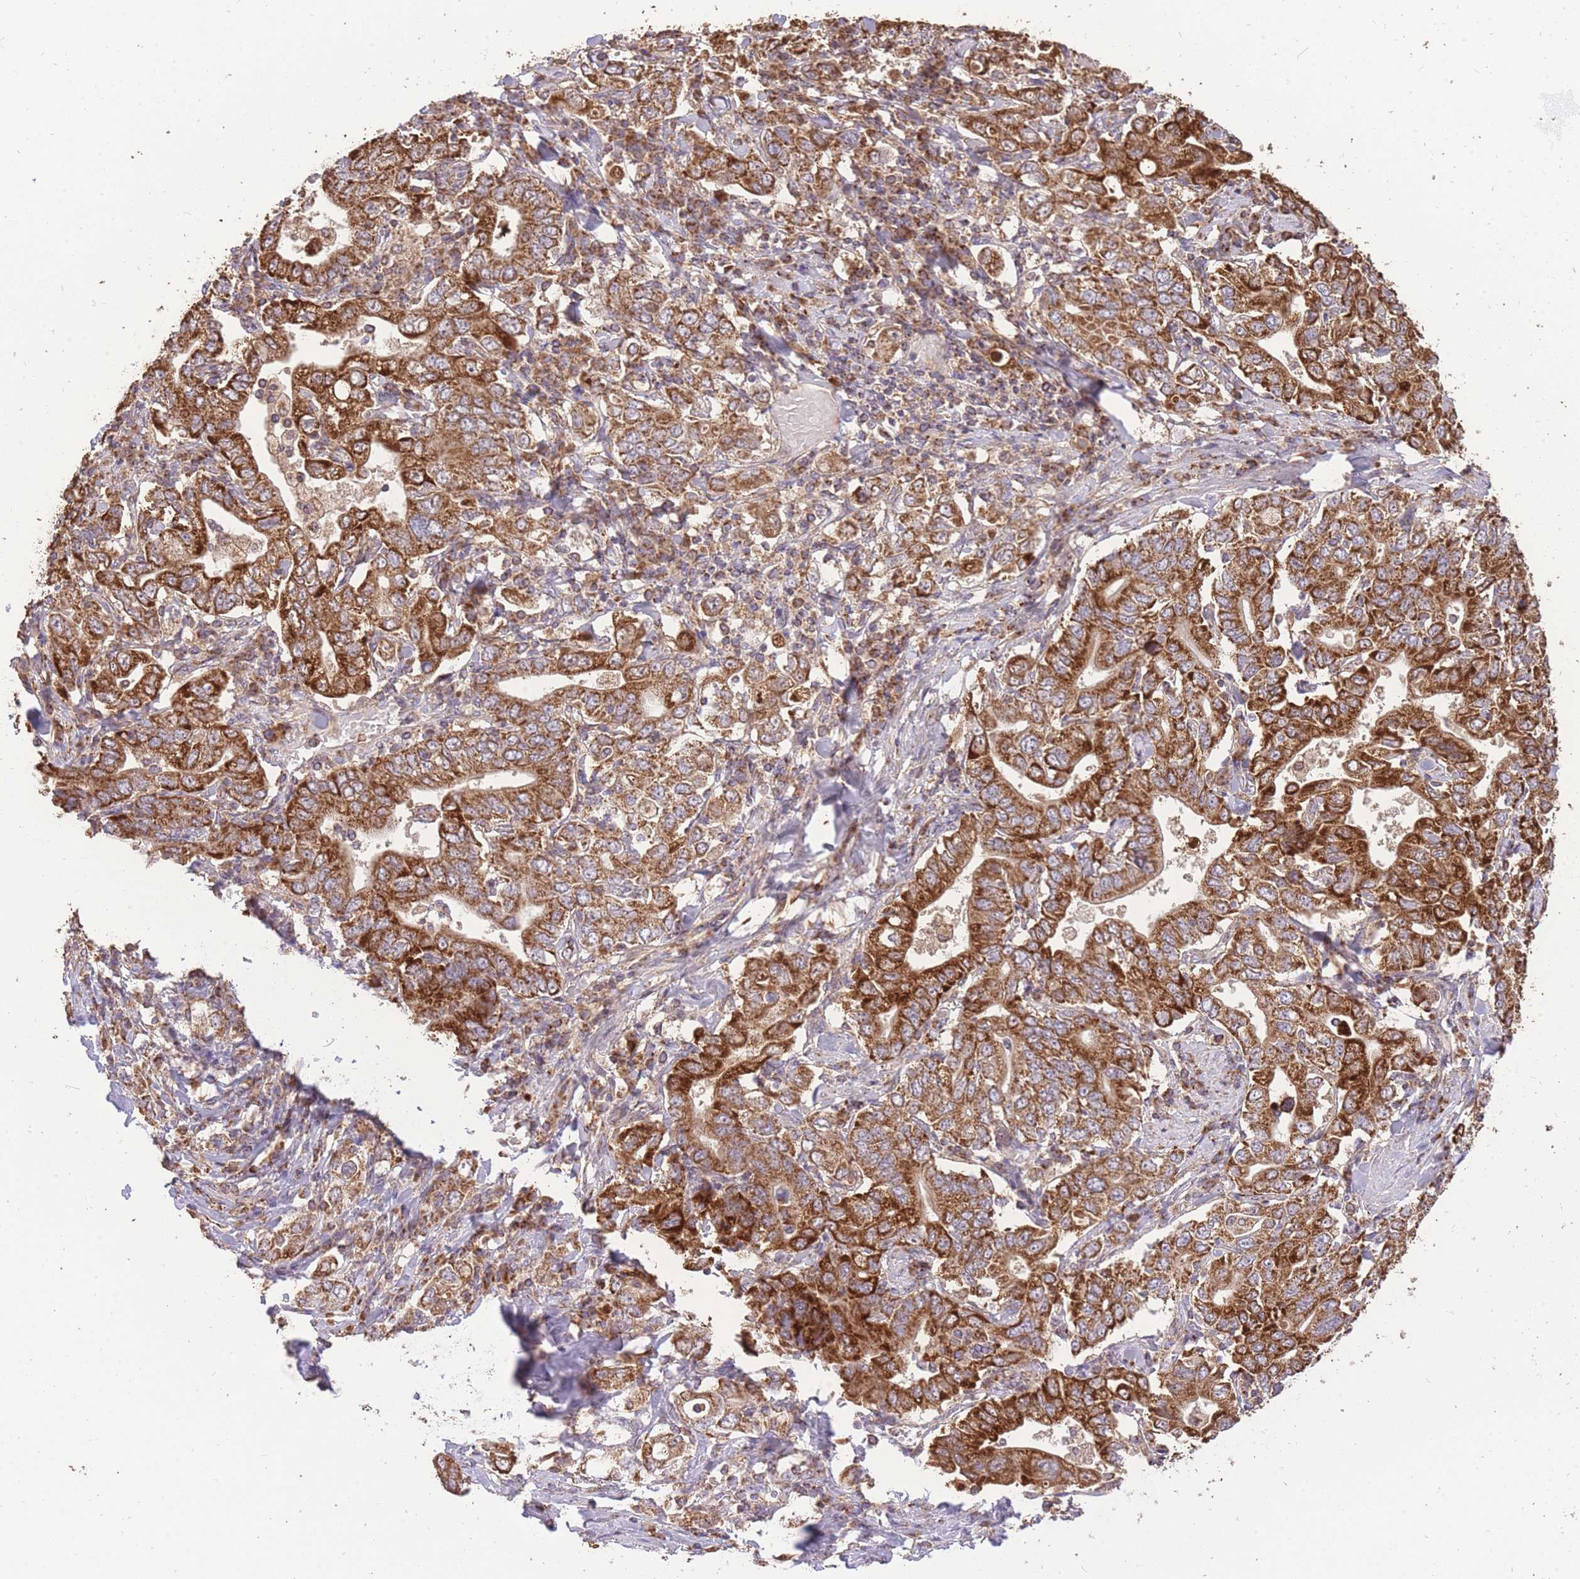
{"staining": {"intensity": "strong", "quantity": ">75%", "location": "cytoplasmic/membranous"}, "tissue": "stomach cancer", "cell_type": "Tumor cells", "image_type": "cancer", "snomed": [{"axis": "morphology", "description": "Adenocarcinoma, NOS"}, {"axis": "topography", "description": "Stomach, upper"}, {"axis": "topography", "description": "Stomach"}], "caption": "A high-resolution image shows IHC staining of adenocarcinoma (stomach), which exhibits strong cytoplasmic/membranous staining in about >75% of tumor cells.", "gene": "PREP", "patient": {"sex": "male", "age": 62}}